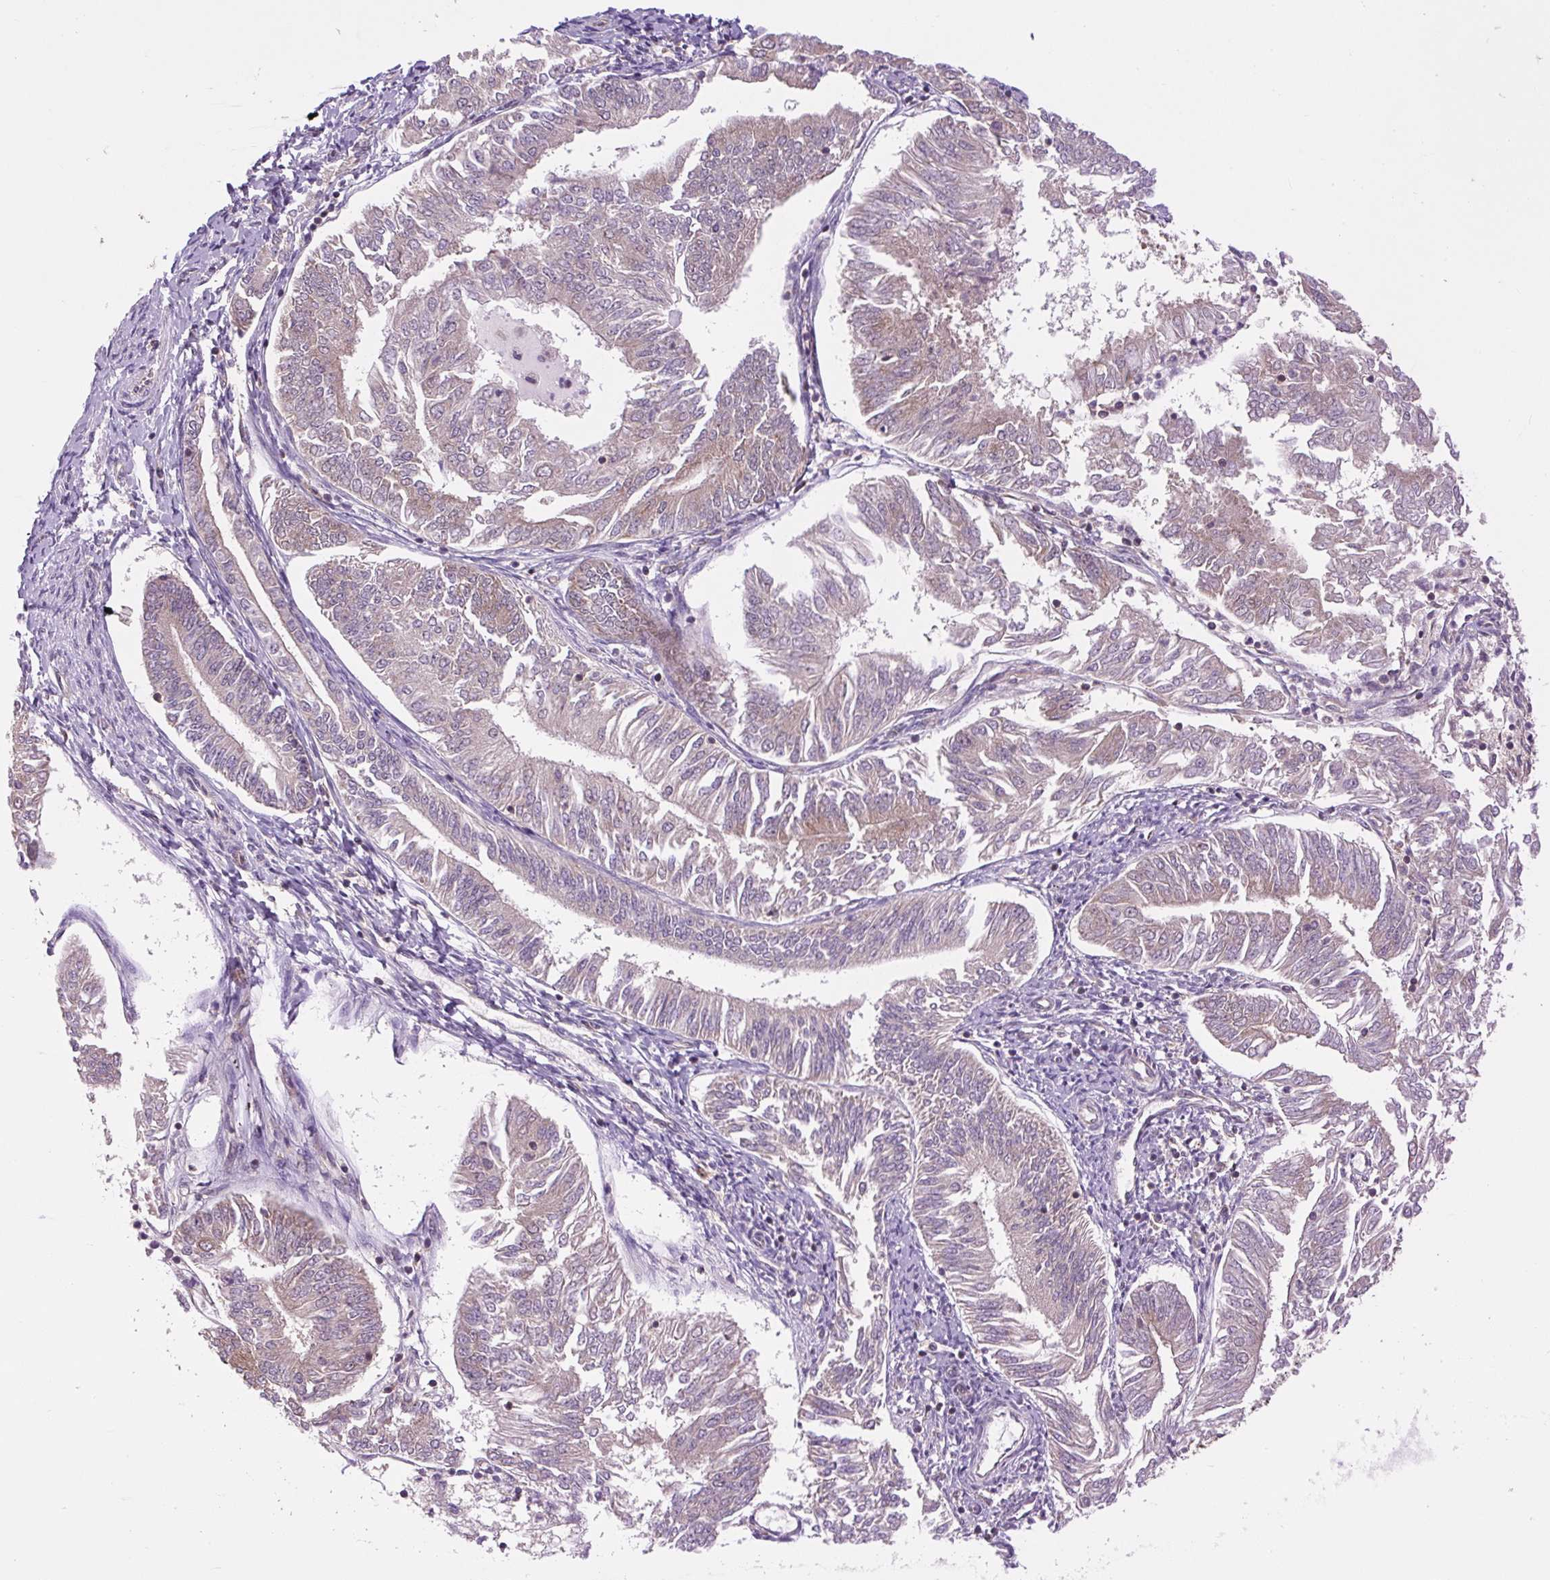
{"staining": {"intensity": "weak", "quantity": "<25%", "location": "cytoplasmic/membranous"}, "tissue": "endometrial cancer", "cell_type": "Tumor cells", "image_type": "cancer", "snomed": [{"axis": "morphology", "description": "Adenocarcinoma, NOS"}, {"axis": "topography", "description": "Endometrium"}], "caption": "This is an immunohistochemistry photomicrograph of adenocarcinoma (endometrial). There is no staining in tumor cells.", "gene": "PLCG1", "patient": {"sex": "female", "age": 58}}